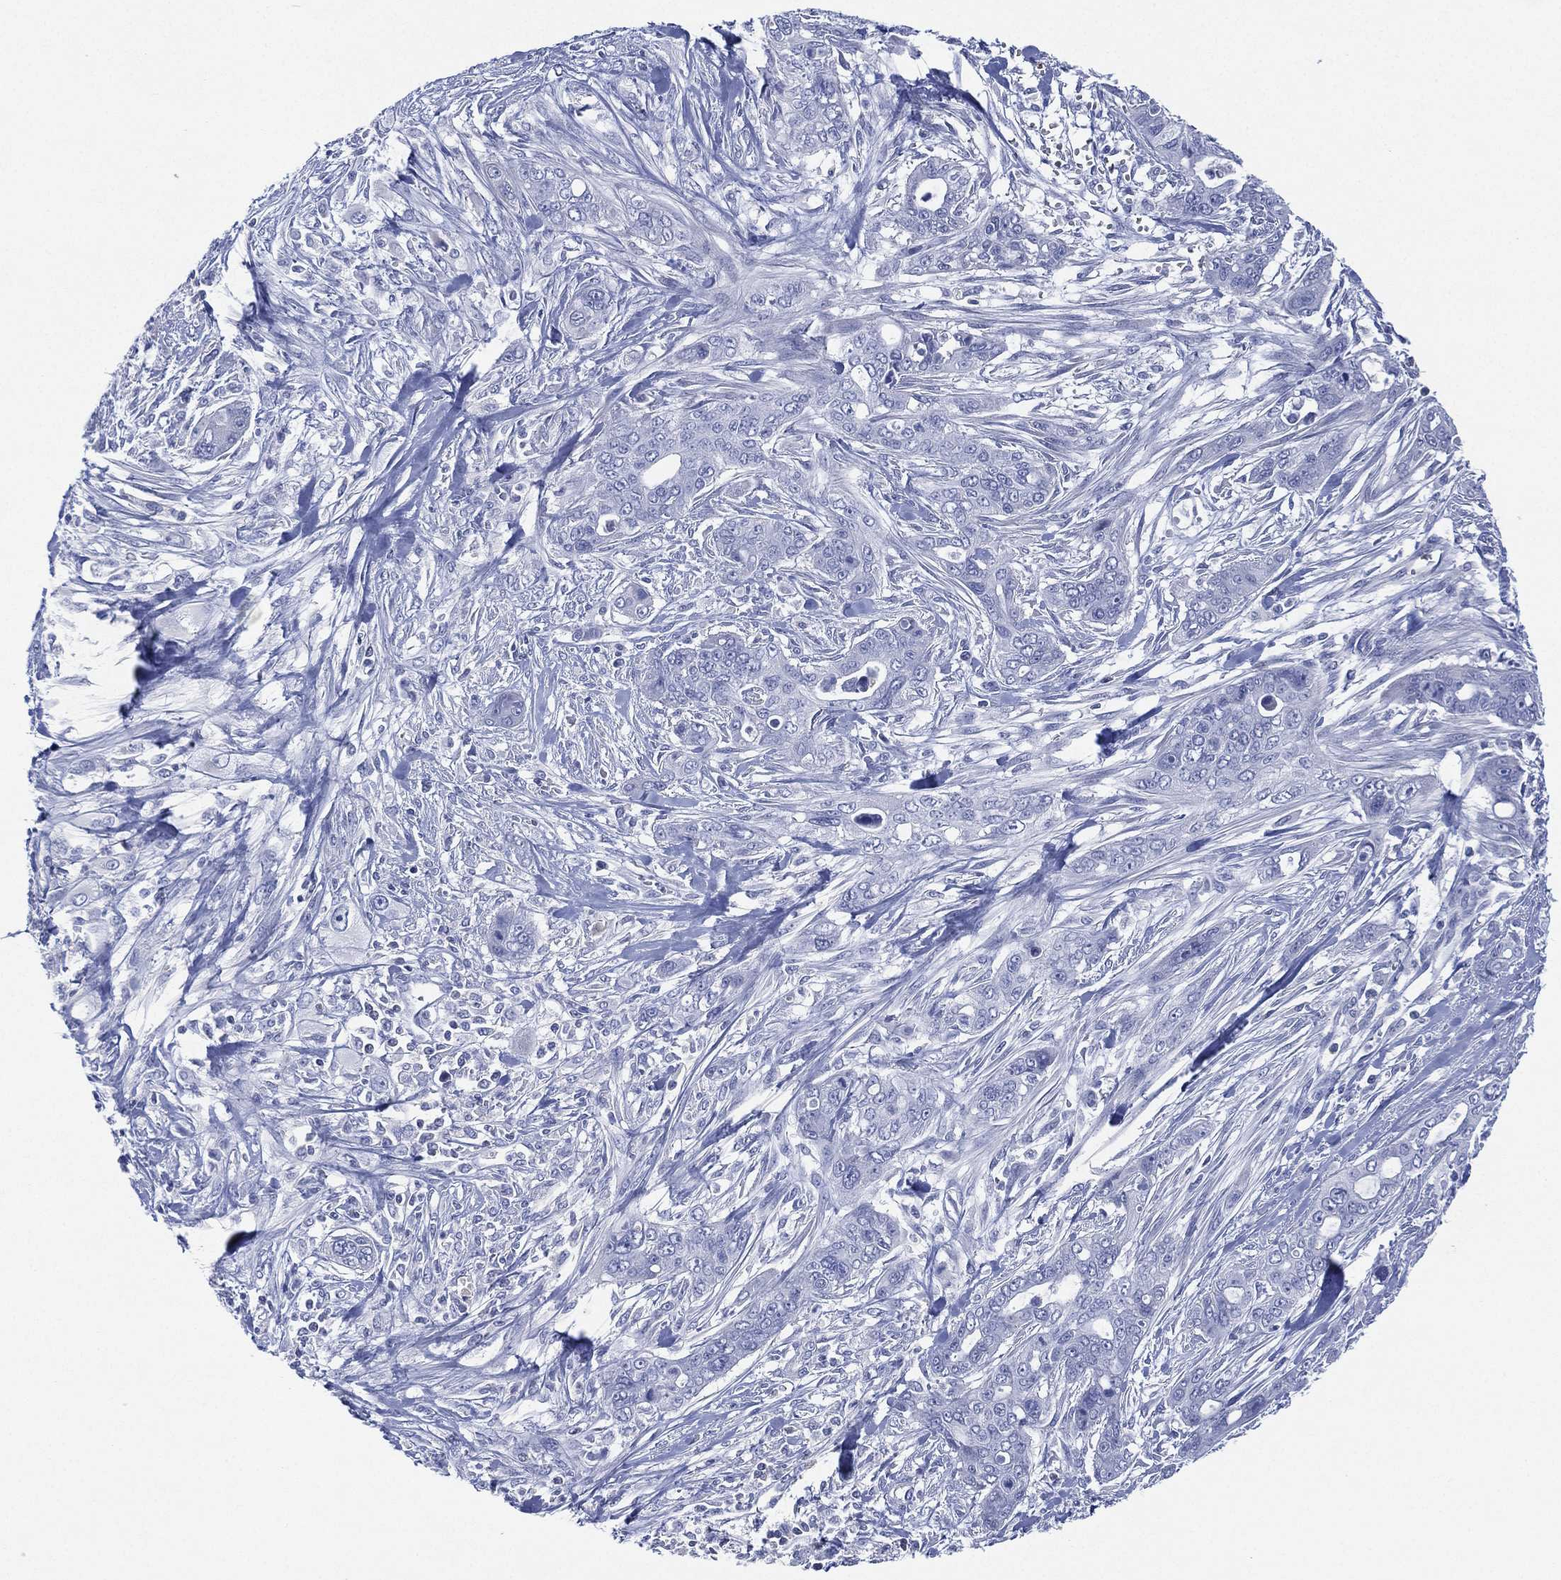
{"staining": {"intensity": "negative", "quantity": "none", "location": "none"}, "tissue": "pancreatic cancer", "cell_type": "Tumor cells", "image_type": "cancer", "snomed": [{"axis": "morphology", "description": "Adenocarcinoma, NOS"}, {"axis": "topography", "description": "Pancreas"}], "caption": "Immunohistochemistry (IHC) histopathology image of neoplastic tissue: human pancreatic cancer (adenocarcinoma) stained with DAB (3,3'-diaminobenzidine) exhibits no significant protein positivity in tumor cells.", "gene": "SEPTIN1", "patient": {"sex": "male", "age": 47}}